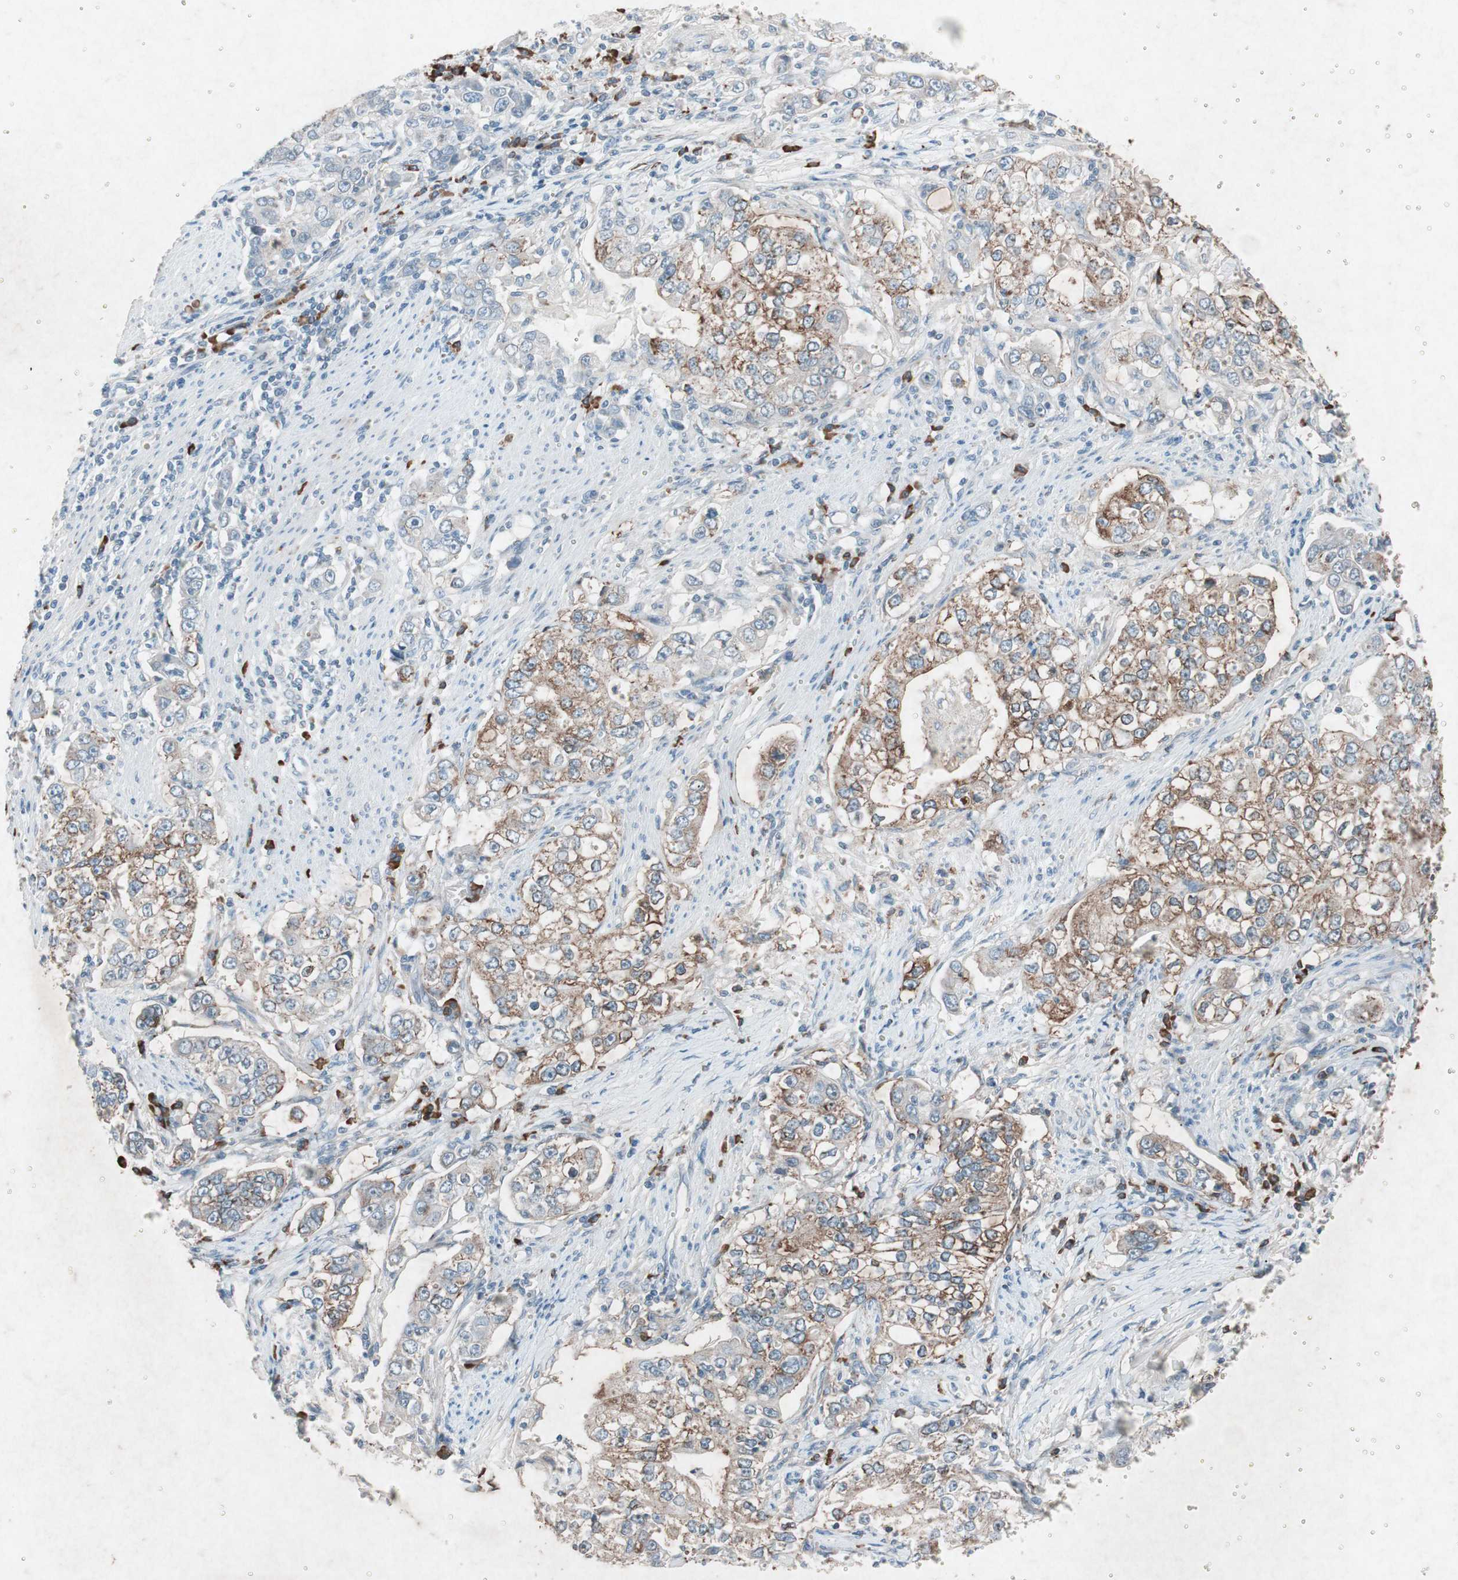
{"staining": {"intensity": "moderate", "quantity": "25%-75%", "location": "cytoplasmic/membranous"}, "tissue": "stomach cancer", "cell_type": "Tumor cells", "image_type": "cancer", "snomed": [{"axis": "morphology", "description": "Adenocarcinoma, NOS"}, {"axis": "topography", "description": "Stomach, lower"}], "caption": "Stomach adenocarcinoma stained with DAB (3,3'-diaminobenzidine) immunohistochemistry exhibits medium levels of moderate cytoplasmic/membranous staining in about 25%-75% of tumor cells.", "gene": "GRB7", "patient": {"sex": "female", "age": 72}}